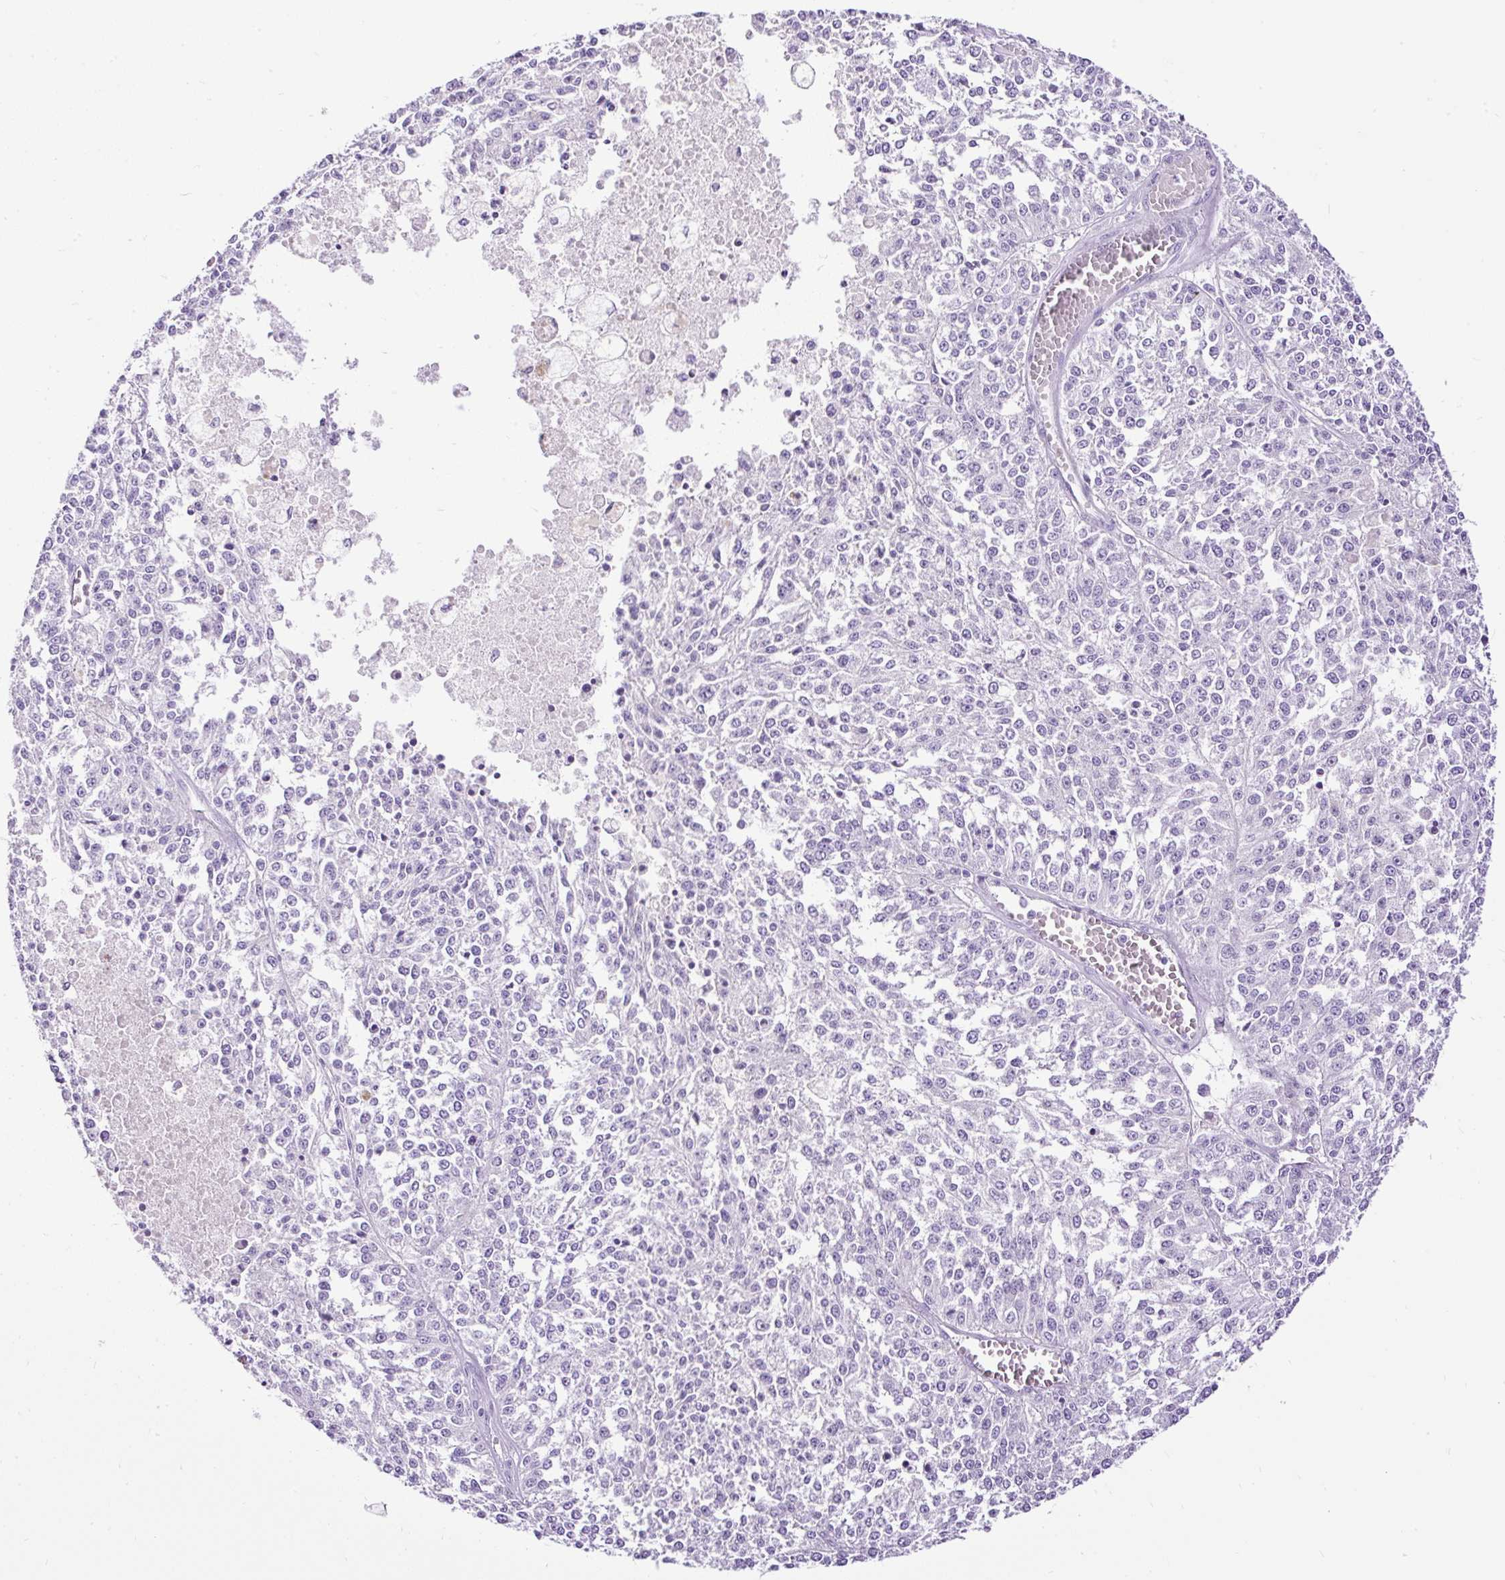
{"staining": {"intensity": "negative", "quantity": "none", "location": "none"}, "tissue": "melanoma", "cell_type": "Tumor cells", "image_type": "cancer", "snomed": [{"axis": "morphology", "description": "Malignant melanoma, NOS"}, {"axis": "topography", "description": "Skin"}], "caption": "Protein analysis of malignant melanoma demonstrates no significant expression in tumor cells. (Stains: DAB (3,3'-diaminobenzidine) IHC with hematoxylin counter stain, Microscopy: brightfield microscopy at high magnification).", "gene": "PDIA2", "patient": {"sex": "female", "age": 64}}